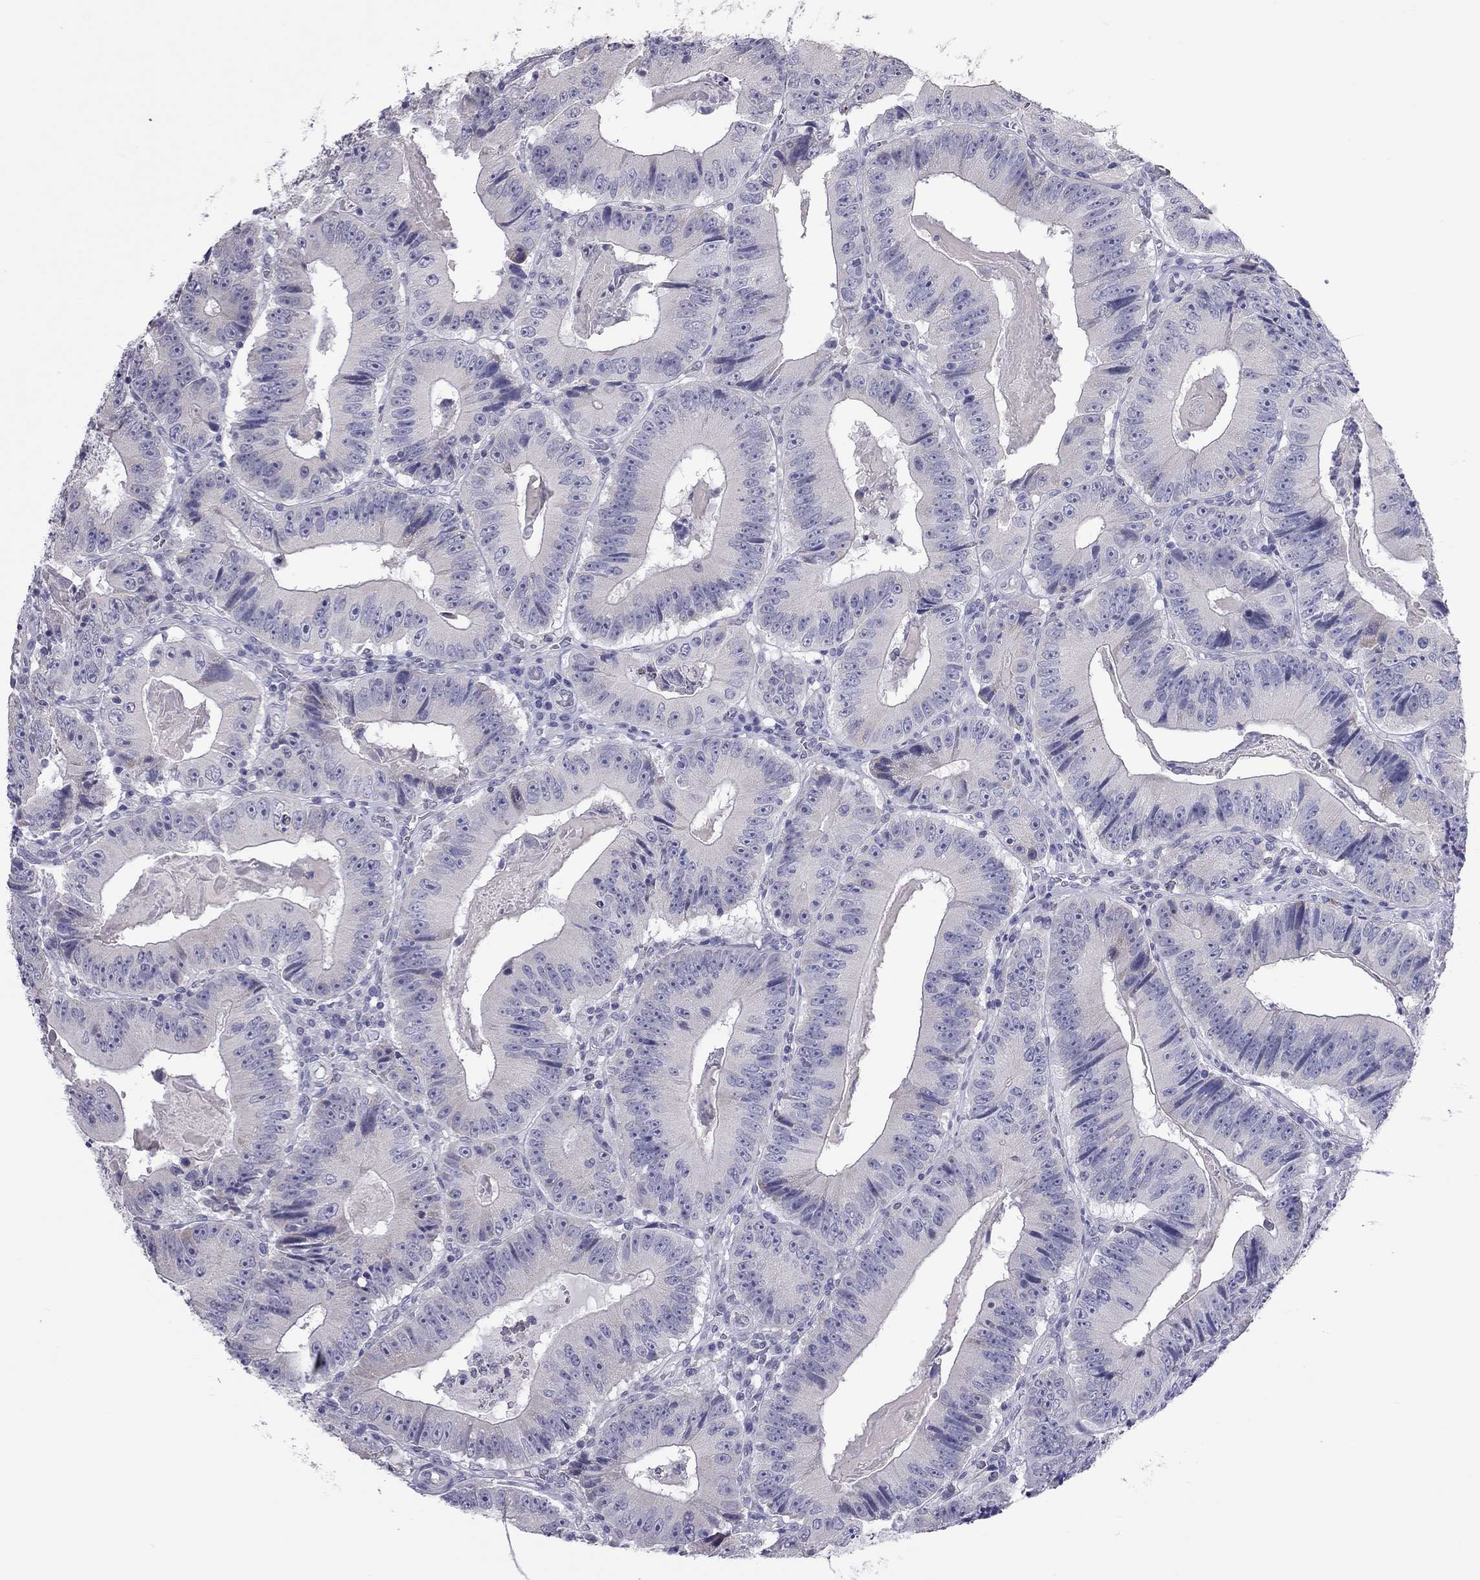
{"staining": {"intensity": "negative", "quantity": "none", "location": "none"}, "tissue": "colorectal cancer", "cell_type": "Tumor cells", "image_type": "cancer", "snomed": [{"axis": "morphology", "description": "Adenocarcinoma, NOS"}, {"axis": "topography", "description": "Colon"}], "caption": "Tumor cells are negative for protein expression in human colorectal cancer. Nuclei are stained in blue.", "gene": "PPP1R3A", "patient": {"sex": "female", "age": 86}}